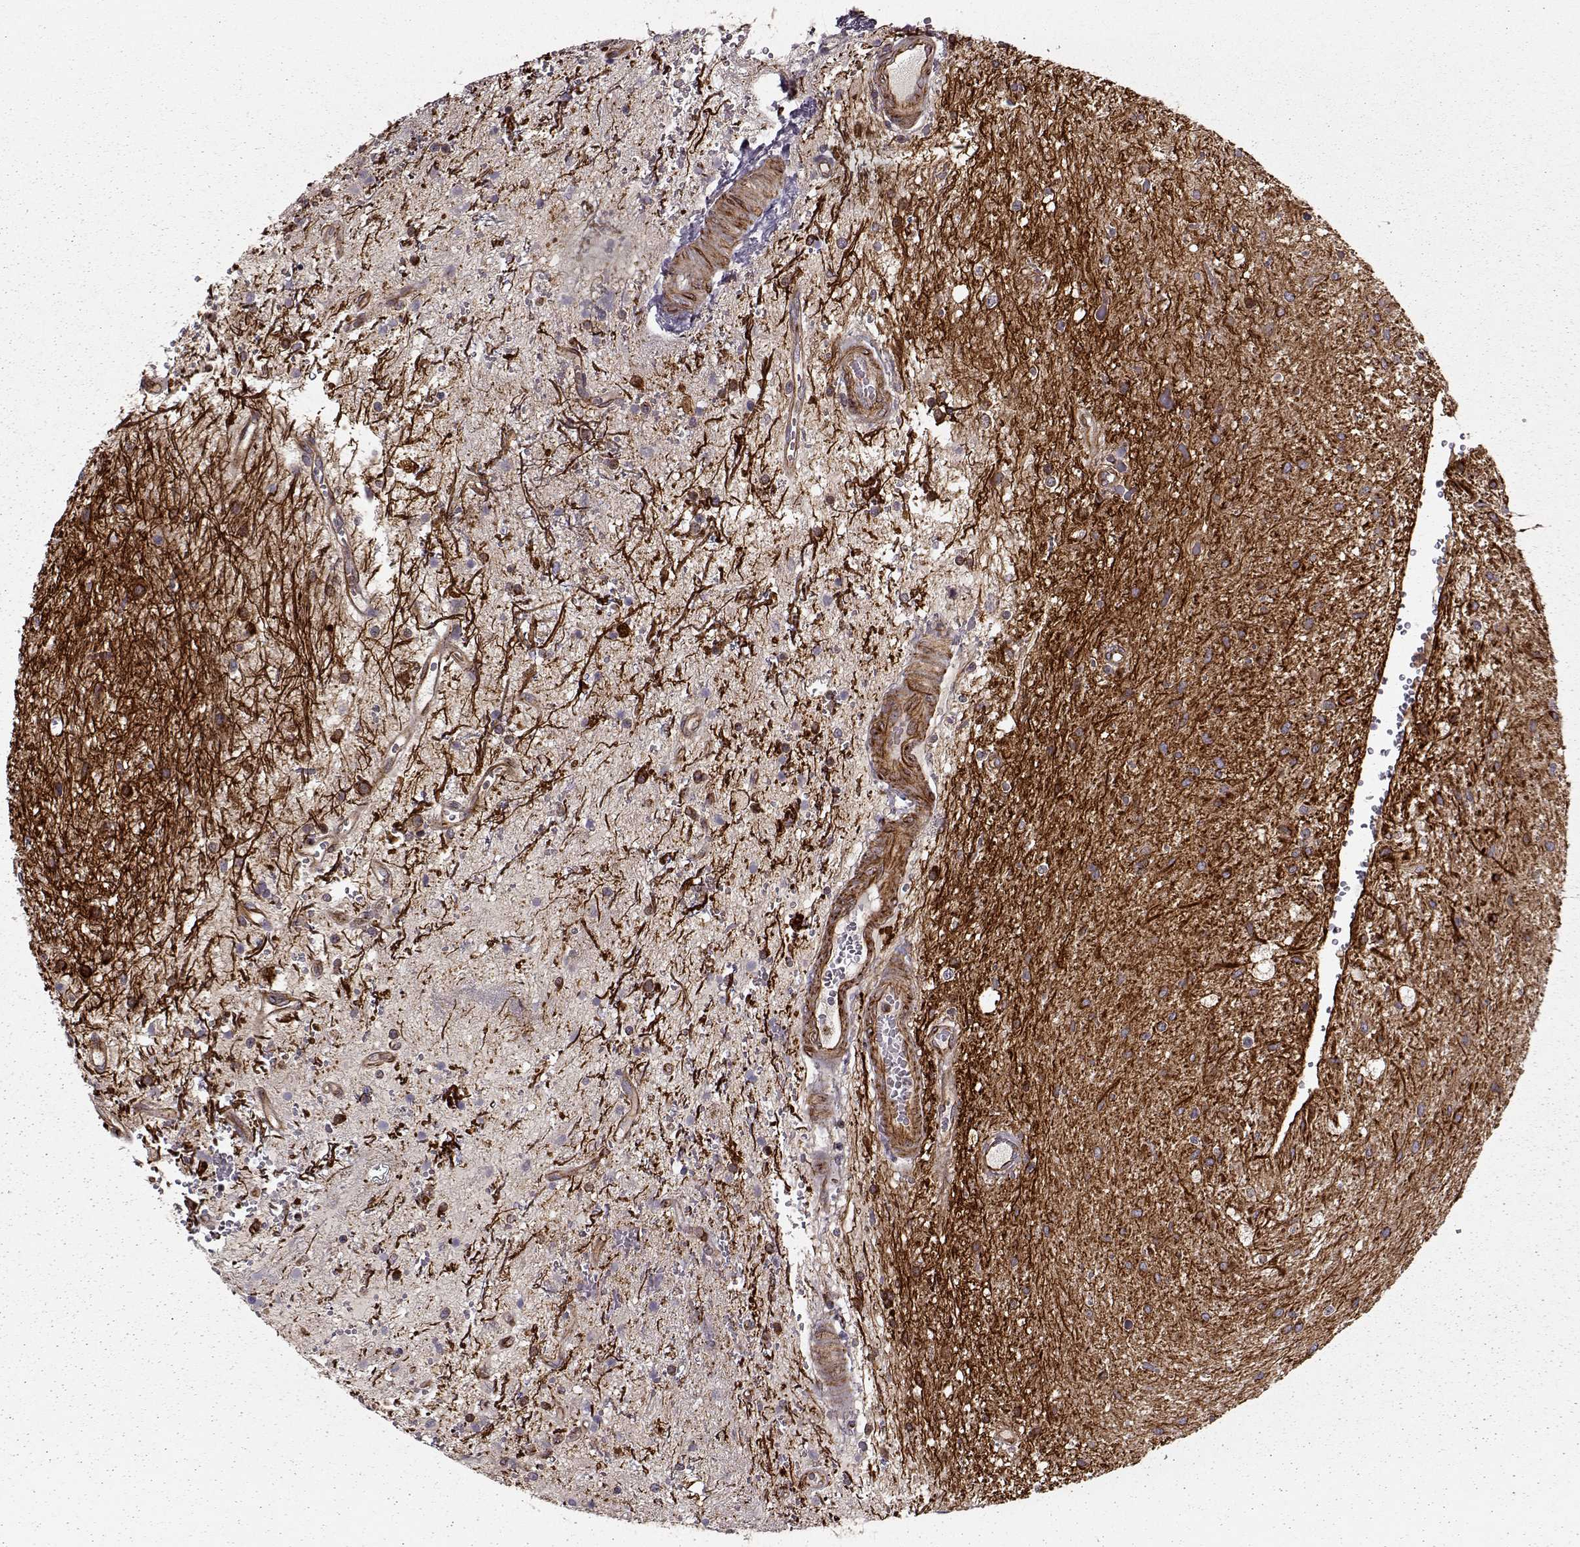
{"staining": {"intensity": "strong", "quantity": "25%-75%", "location": "cytoplasmic/membranous"}, "tissue": "glioma", "cell_type": "Tumor cells", "image_type": "cancer", "snomed": [{"axis": "morphology", "description": "Glioma, malignant, Low grade"}, {"axis": "topography", "description": "Cerebellum"}], "caption": "Immunohistochemistry image of neoplastic tissue: human low-grade glioma (malignant) stained using immunohistochemistry (IHC) displays high levels of strong protein expression localized specifically in the cytoplasmic/membranous of tumor cells, appearing as a cytoplasmic/membranous brown color.", "gene": "MTR", "patient": {"sex": "female", "age": 14}}